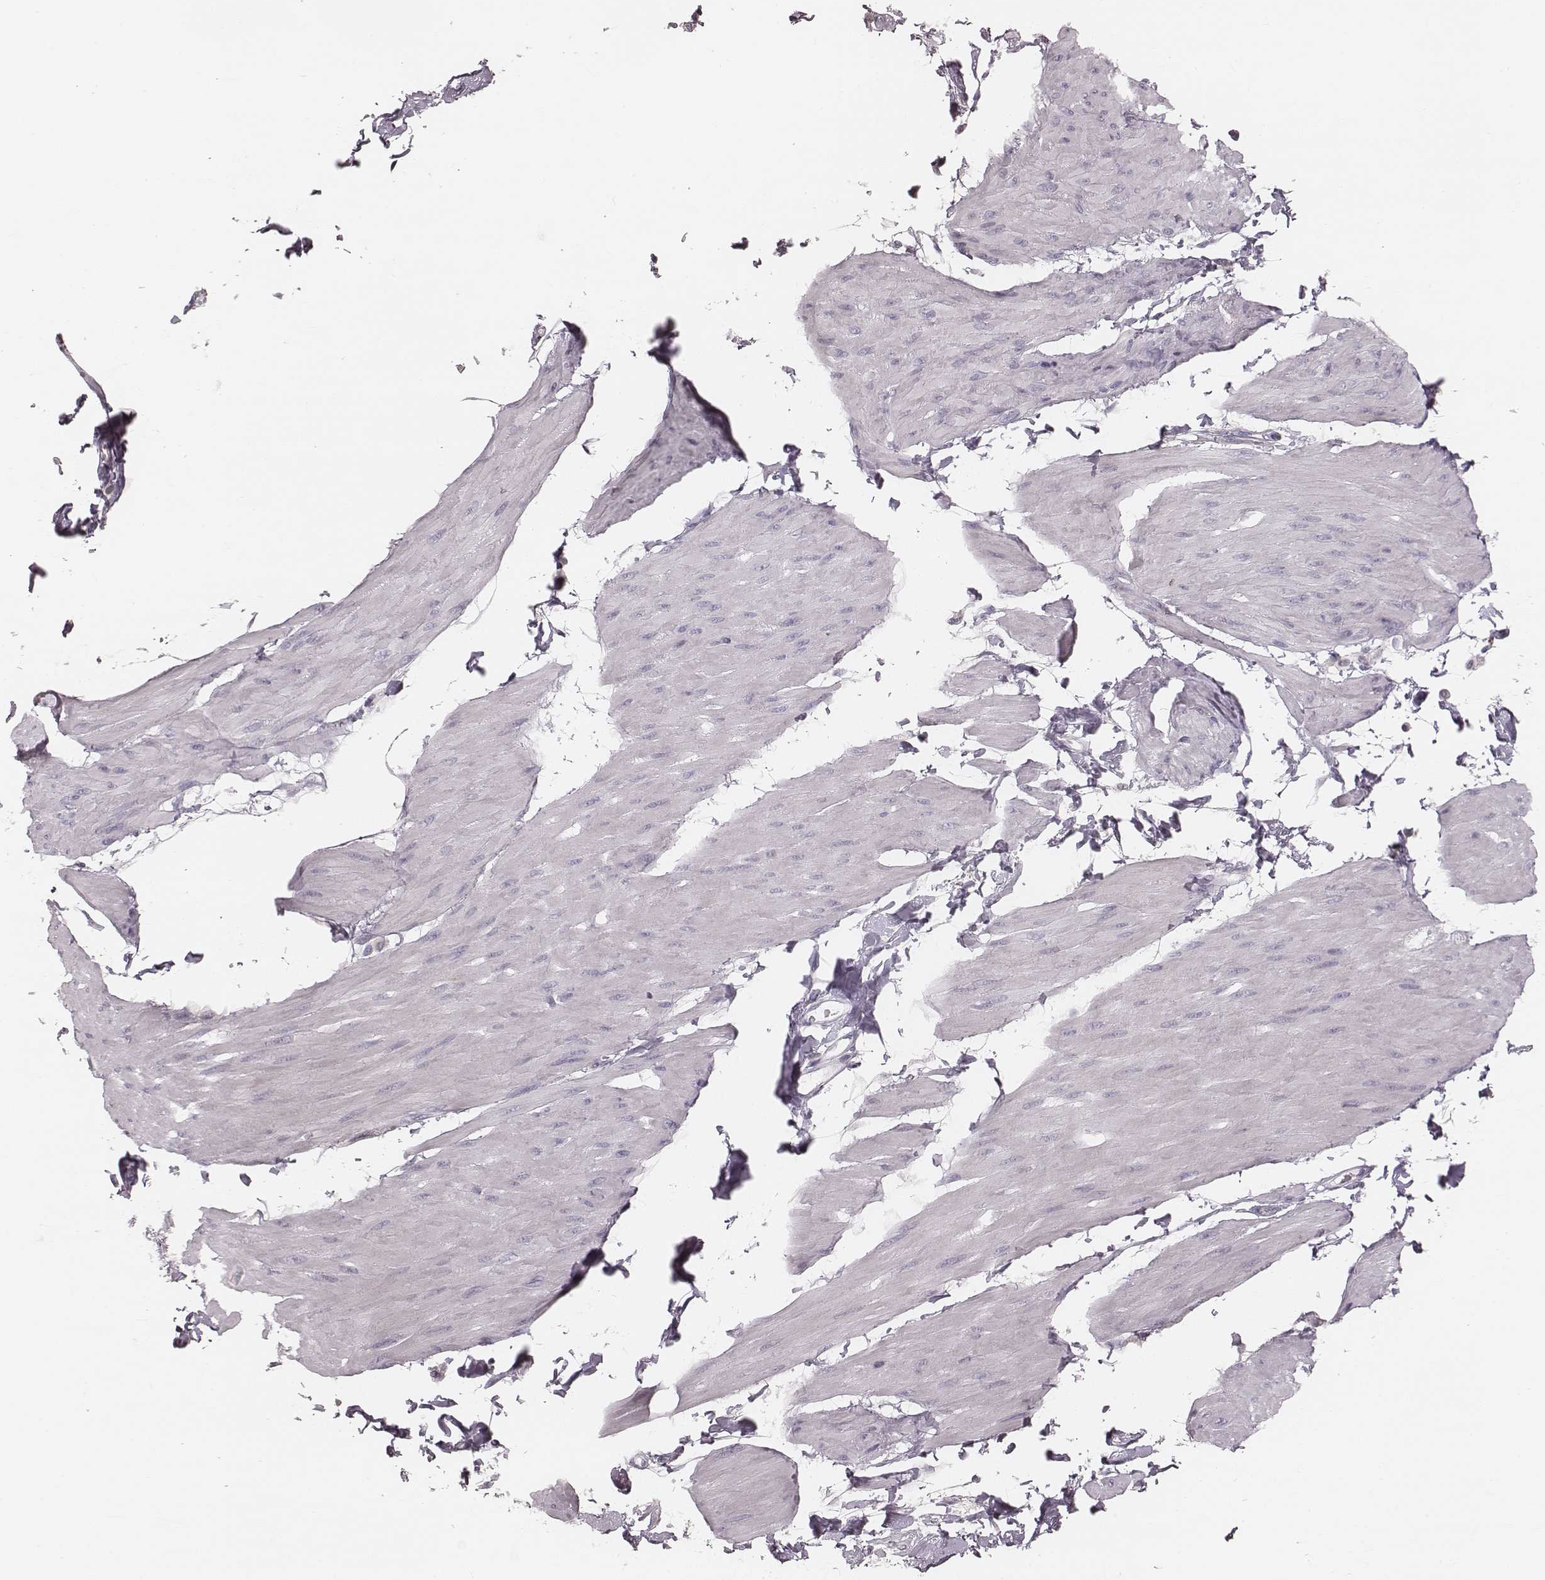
{"staining": {"intensity": "negative", "quantity": "none", "location": "none"}, "tissue": "smooth muscle", "cell_type": "Smooth muscle cells", "image_type": "normal", "snomed": [{"axis": "morphology", "description": "Normal tissue, NOS"}, {"axis": "topography", "description": "Adipose tissue"}, {"axis": "topography", "description": "Smooth muscle"}, {"axis": "topography", "description": "Peripheral nerve tissue"}], "caption": "This is a image of IHC staining of benign smooth muscle, which shows no positivity in smooth muscle cells.", "gene": "S100Z", "patient": {"sex": "male", "age": 83}}